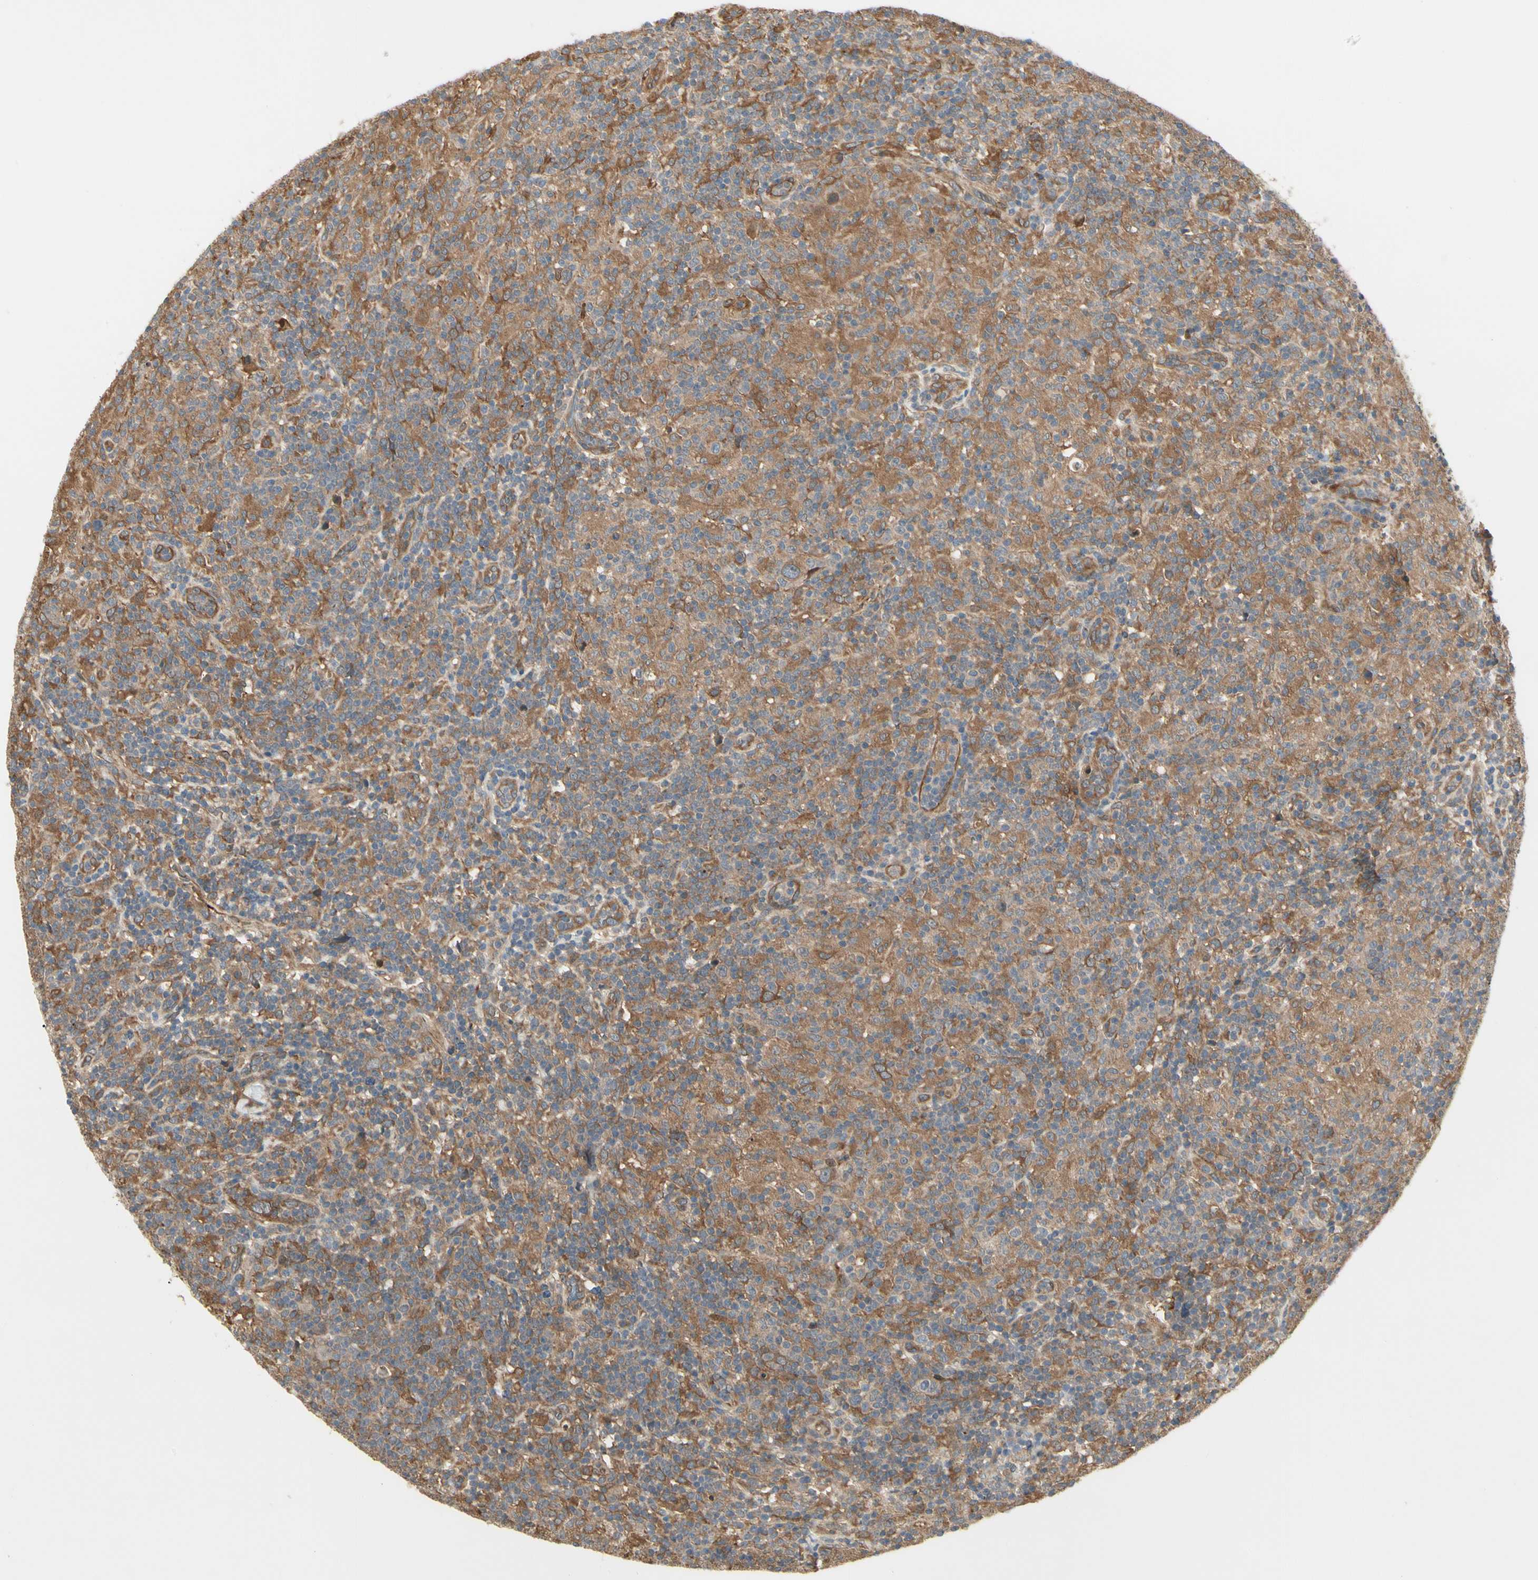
{"staining": {"intensity": "strong", "quantity": ">75%", "location": "cytoplasmic/membranous"}, "tissue": "lymphoma", "cell_type": "Tumor cells", "image_type": "cancer", "snomed": [{"axis": "morphology", "description": "Hodgkin's disease, NOS"}, {"axis": "topography", "description": "Lymph node"}], "caption": "This image displays IHC staining of human Hodgkin's disease, with high strong cytoplasmic/membranous expression in approximately >75% of tumor cells.", "gene": "F2R", "patient": {"sex": "male", "age": 70}}